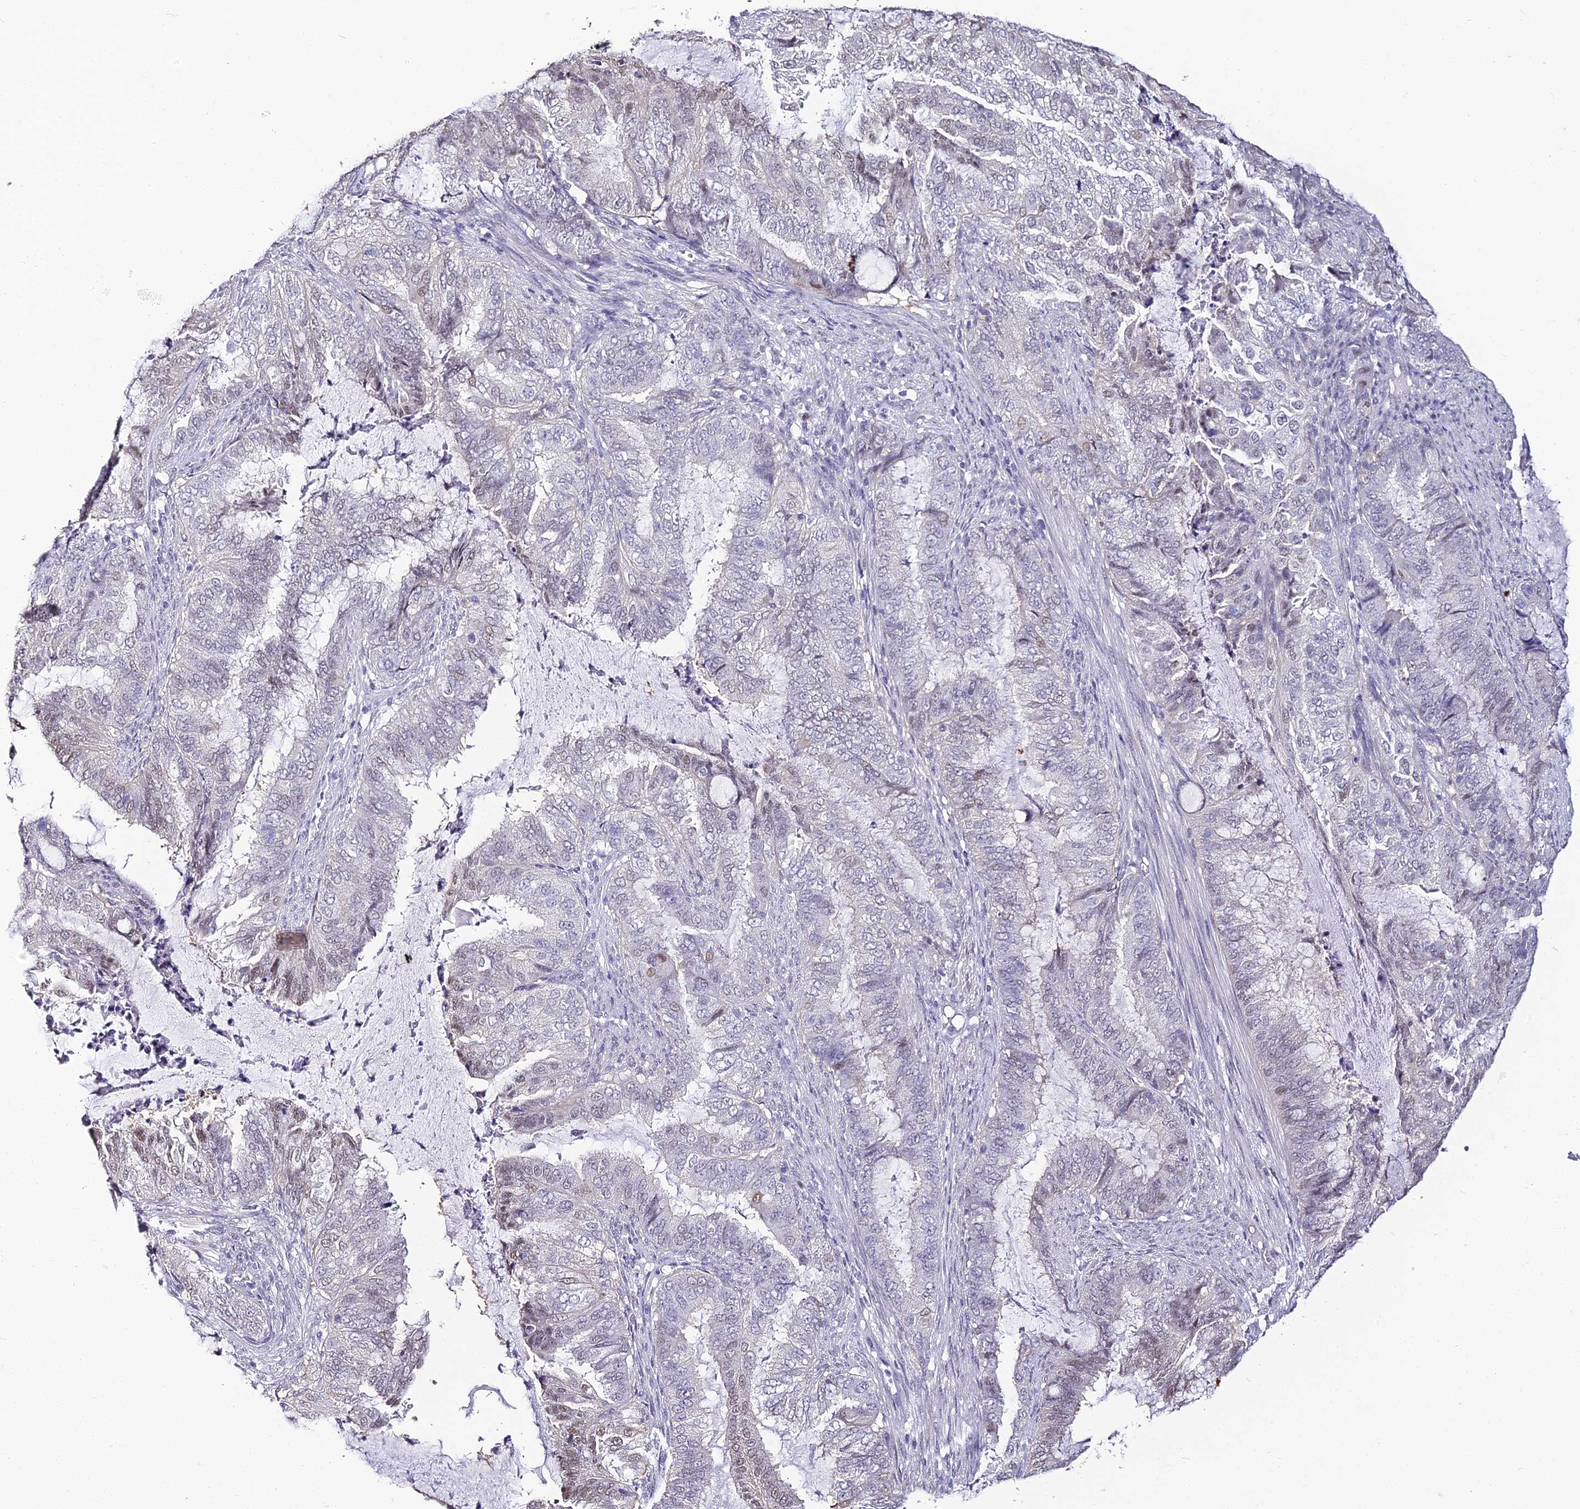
{"staining": {"intensity": "weak", "quantity": "<25%", "location": "nuclear"}, "tissue": "endometrial cancer", "cell_type": "Tumor cells", "image_type": "cancer", "snomed": [{"axis": "morphology", "description": "Adenocarcinoma, NOS"}, {"axis": "topography", "description": "Endometrium"}], "caption": "DAB (3,3'-diaminobenzidine) immunohistochemical staining of human endometrial cancer shows no significant positivity in tumor cells.", "gene": "ABHD14A-ACY1", "patient": {"sex": "female", "age": 51}}